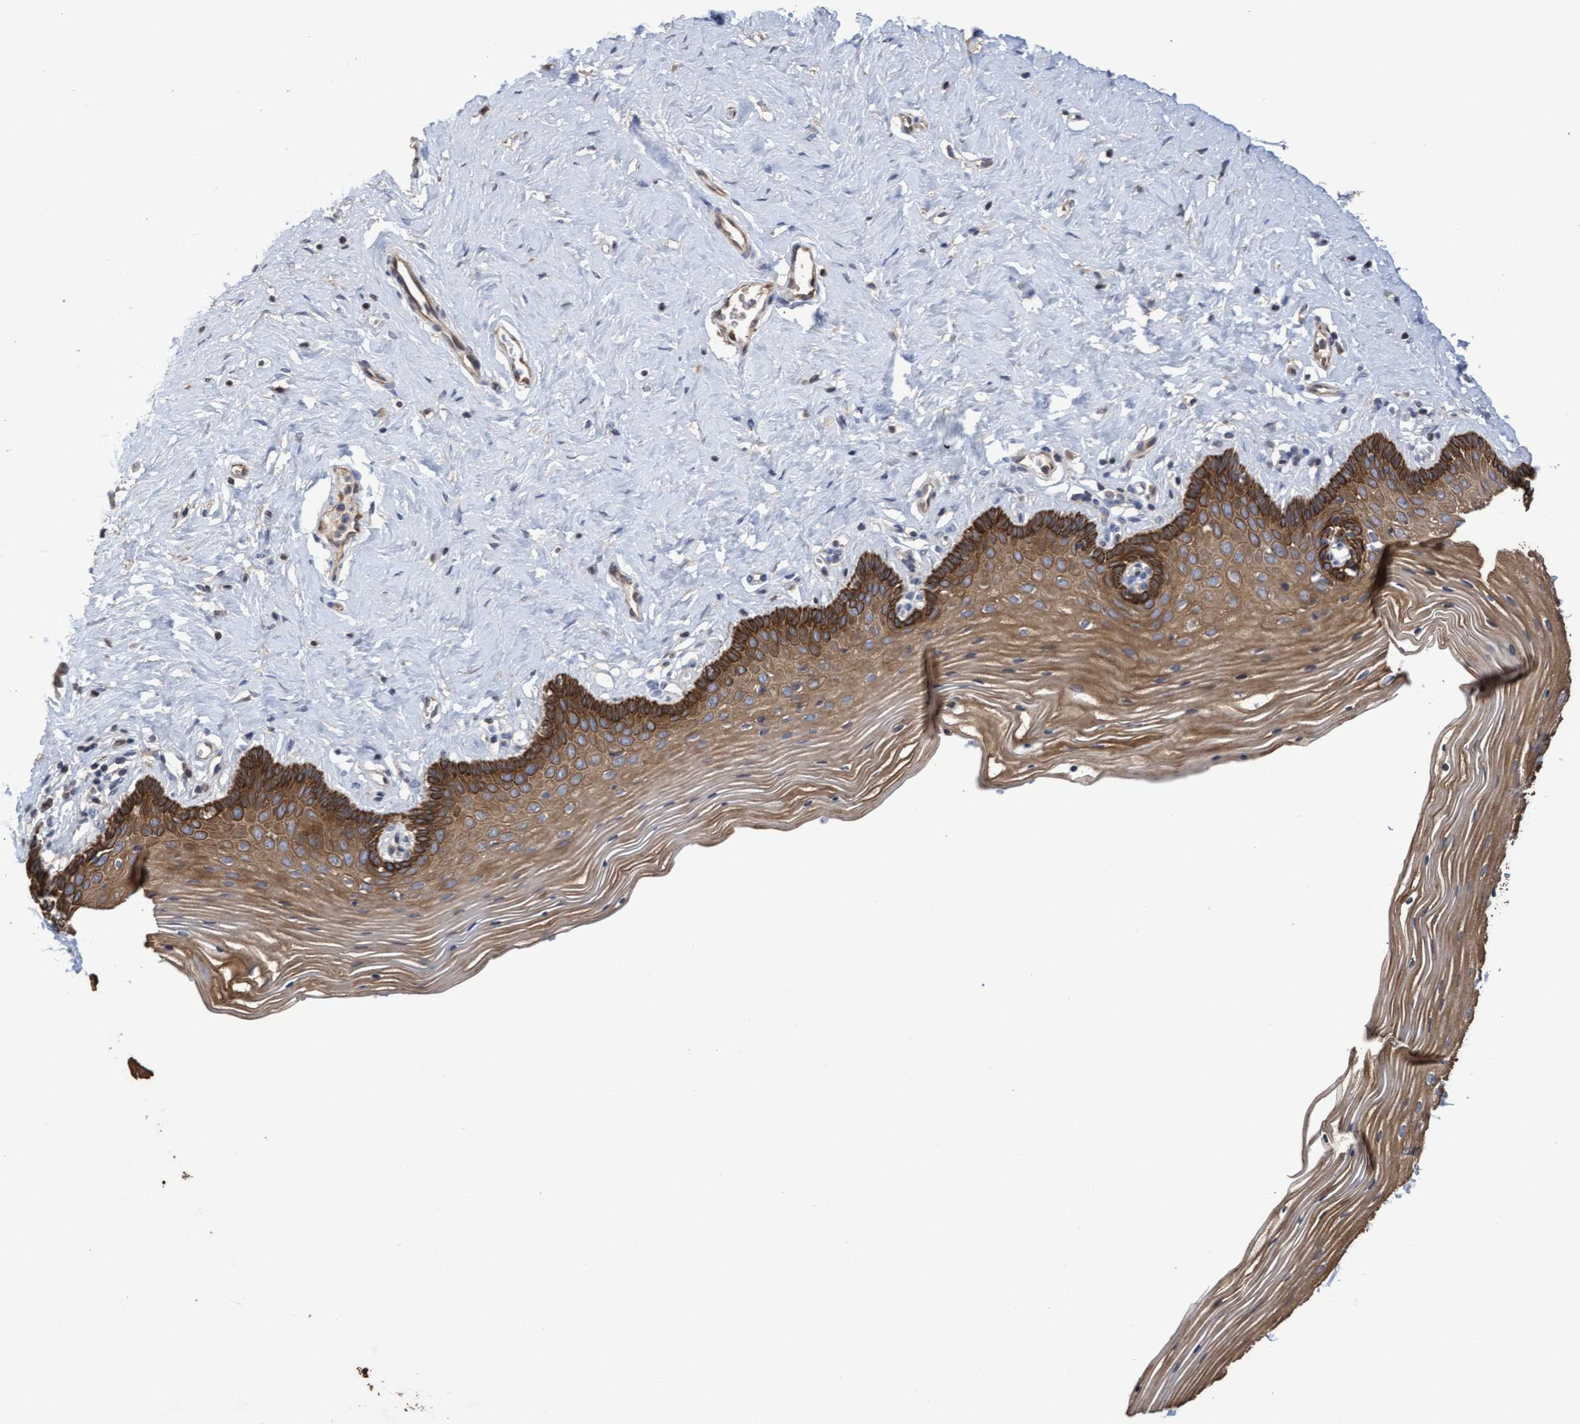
{"staining": {"intensity": "moderate", "quantity": ">75%", "location": "cytoplasmic/membranous"}, "tissue": "vagina", "cell_type": "Squamous epithelial cells", "image_type": "normal", "snomed": [{"axis": "morphology", "description": "Normal tissue, NOS"}, {"axis": "topography", "description": "Vagina"}], "caption": "Immunohistochemical staining of benign human vagina reveals >75% levels of moderate cytoplasmic/membranous protein expression in approximately >75% of squamous epithelial cells.", "gene": "KRT24", "patient": {"sex": "female", "age": 32}}